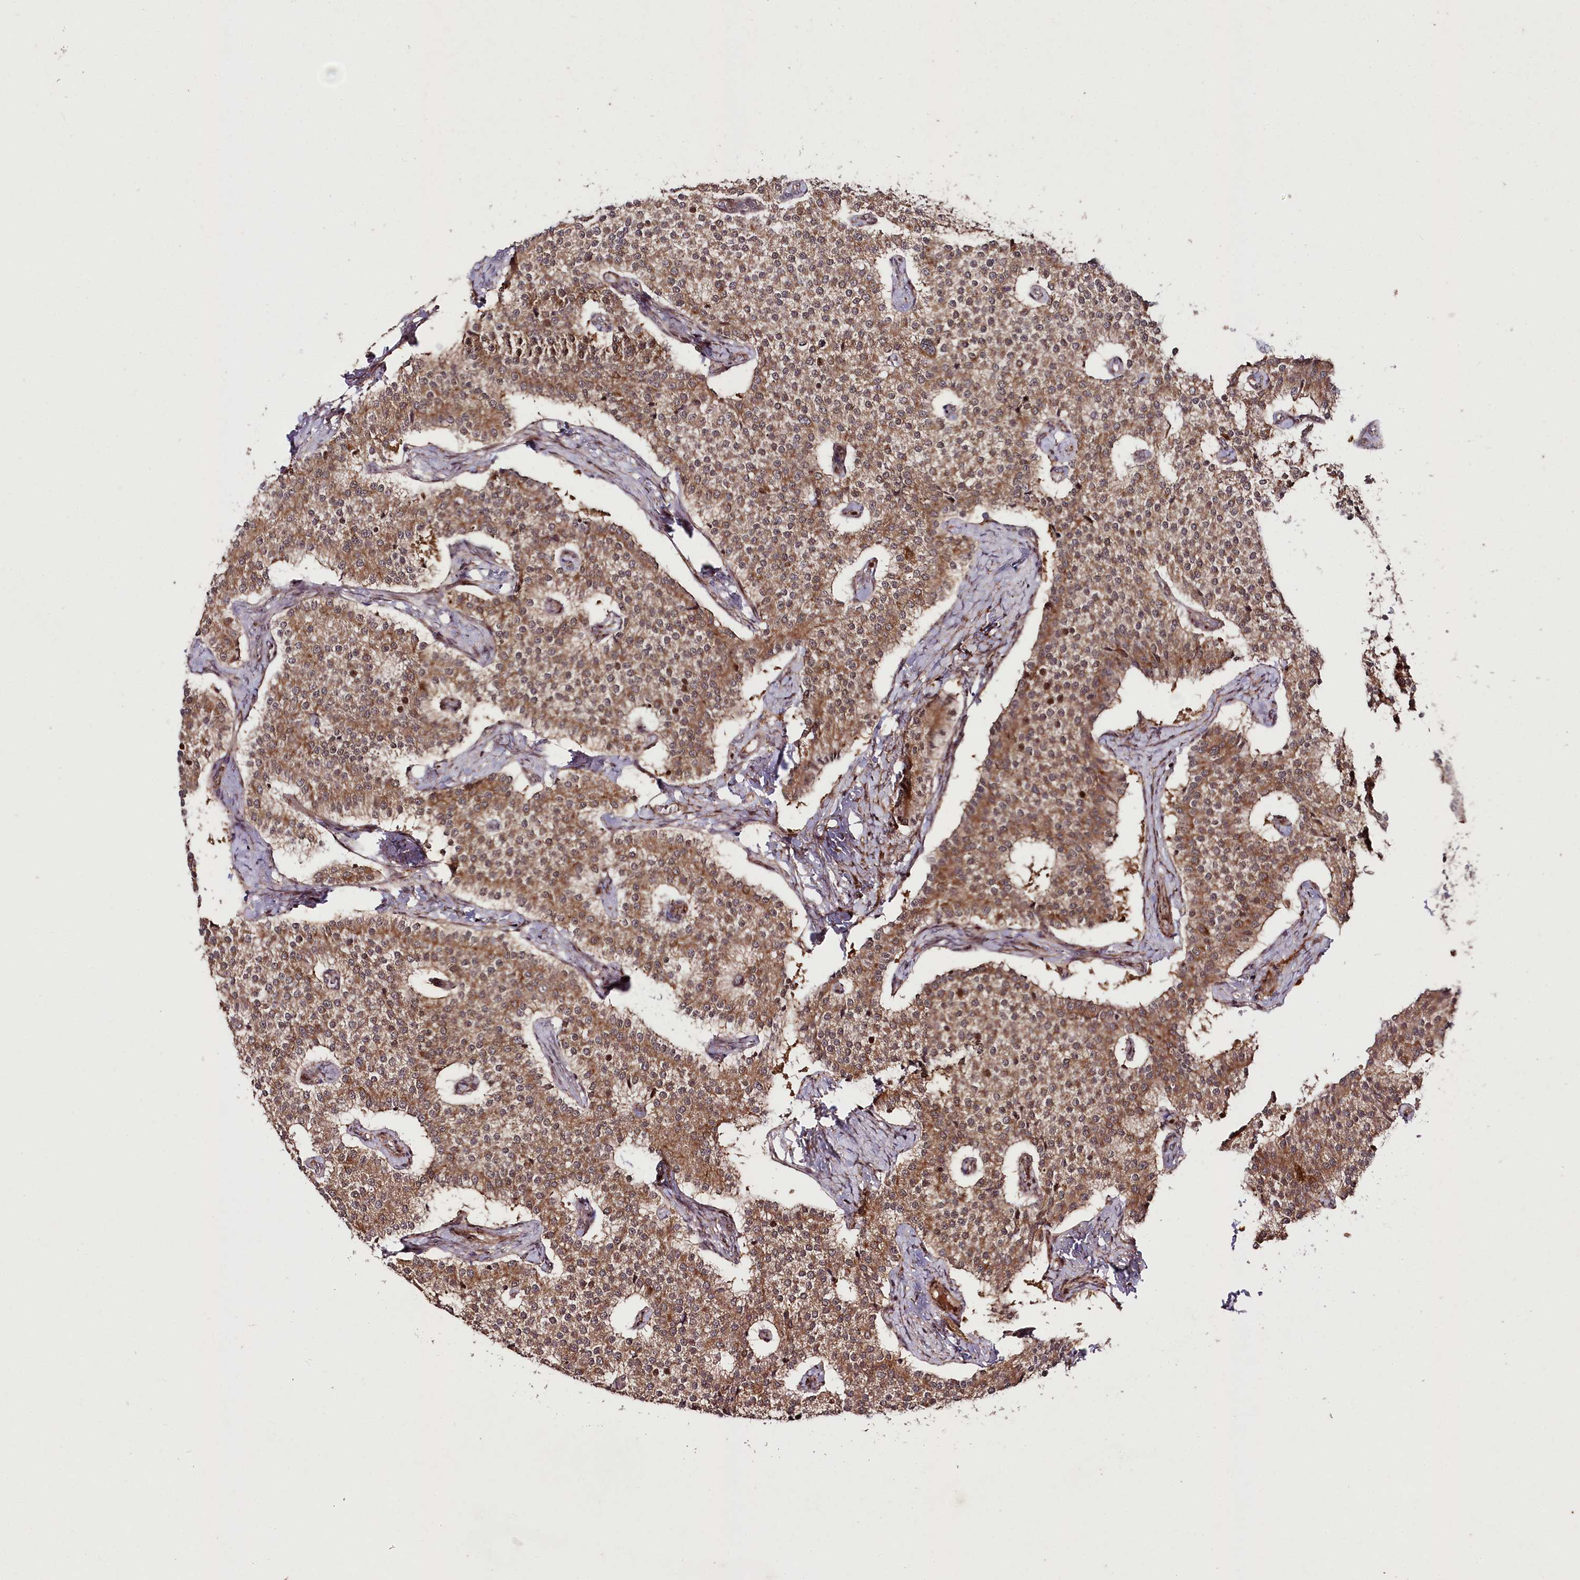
{"staining": {"intensity": "moderate", "quantity": ">75%", "location": "cytoplasmic/membranous"}, "tissue": "carcinoid", "cell_type": "Tumor cells", "image_type": "cancer", "snomed": [{"axis": "morphology", "description": "Carcinoid, malignant, NOS"}, {"axis": "topography", "description": "Colon"}], "caption": "A histopathology image showing moderate cytoplasmic/membranous expression in about >75% of tumor cells in carcinoid (malignant), as visualized by brown immunohistochemical staining.", "gene": "PHLDB1", "patient": {"sex": "female", "age": 52}}